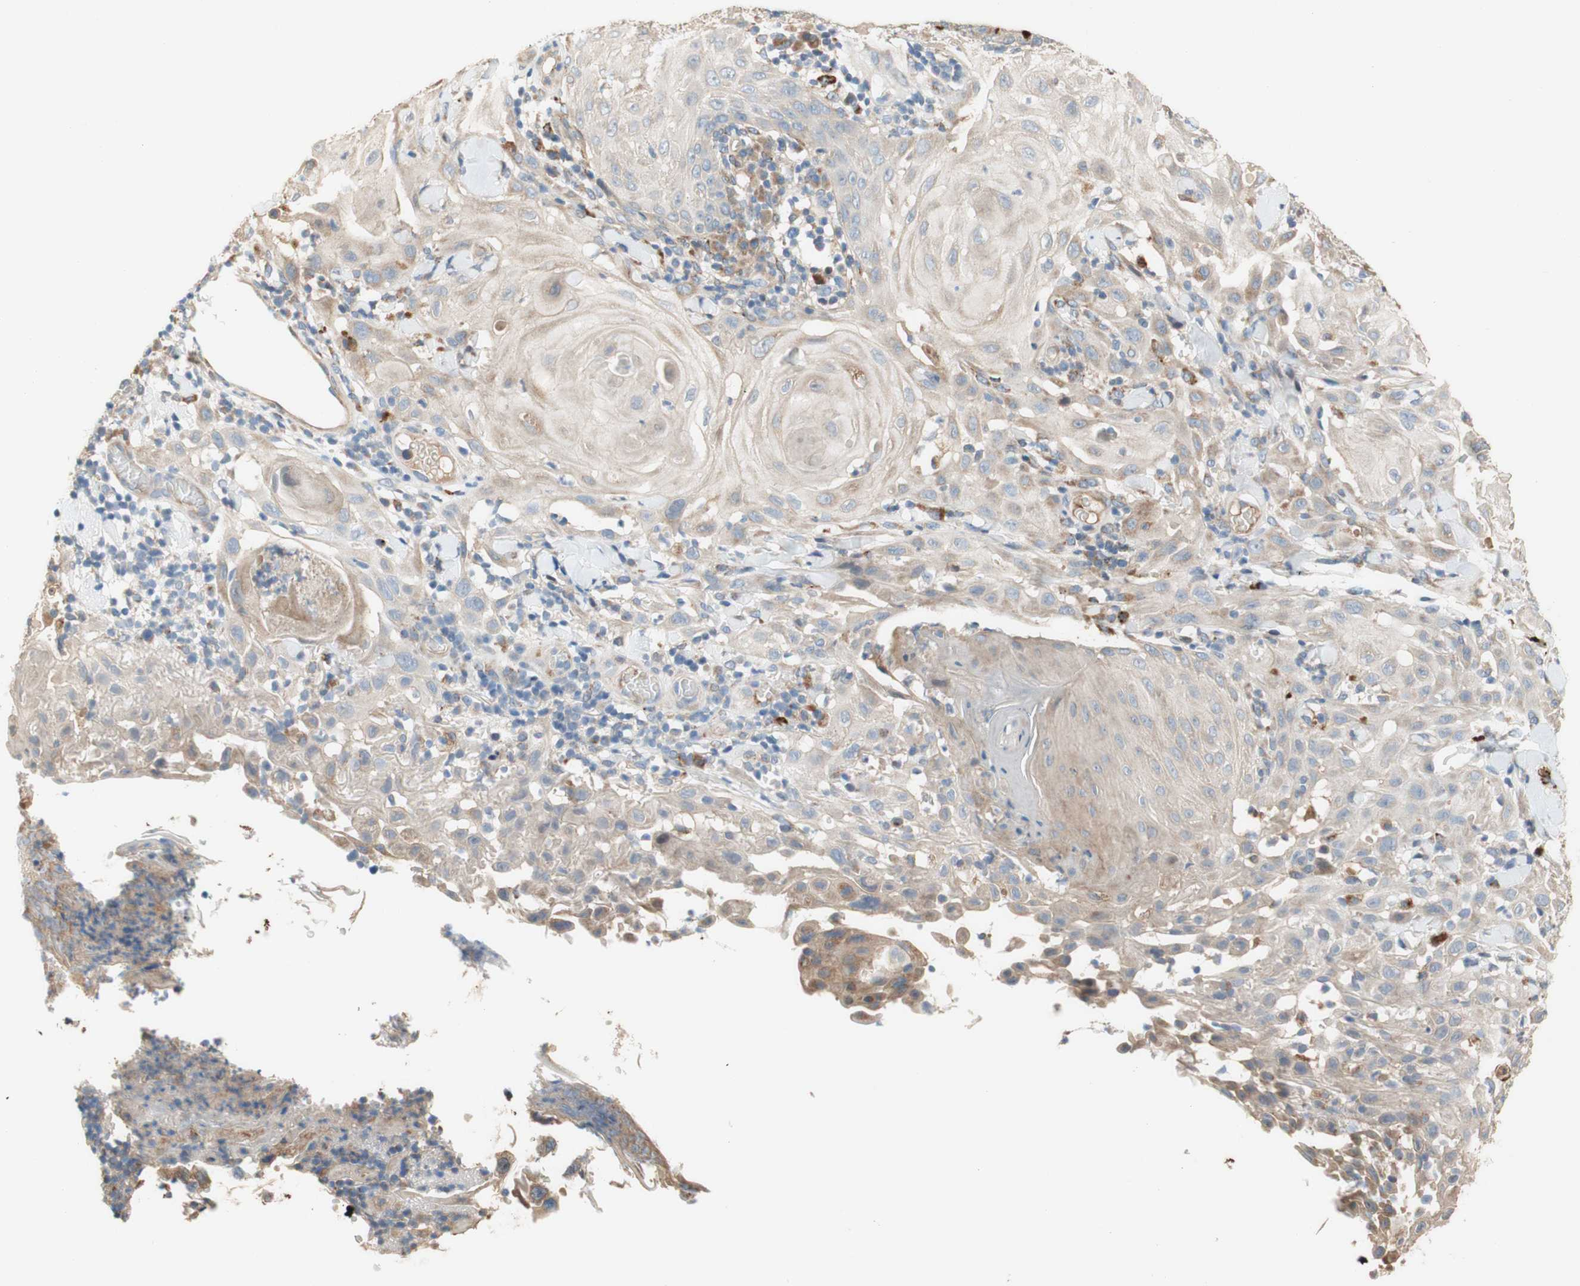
{"staining": {"intensity": "weak", "quantity": ">75%", "location": "cytoplasmic/membranous"}, "tissue": "skin cancer", "cell_type": "Tumor cells", "image_type": "cancer", "snomed": [{"axis": "morphology", "description": "Squamous cell carcinoma, NOS"}, {"axis": "topography", "description": "Skin"}], "caption": "A brown stain shows weak cytoplasmic/membranous expression of a protein in skin cancer tumor cells. The protein of interest is stained brown, and the nuclei are stained in blue (DAB (3,3'-diaminobenzidine) IHC with brightfield microscopy, high magnification).", "gene": "PTPN21", "patient": {"sex": "male", "age": 24}}